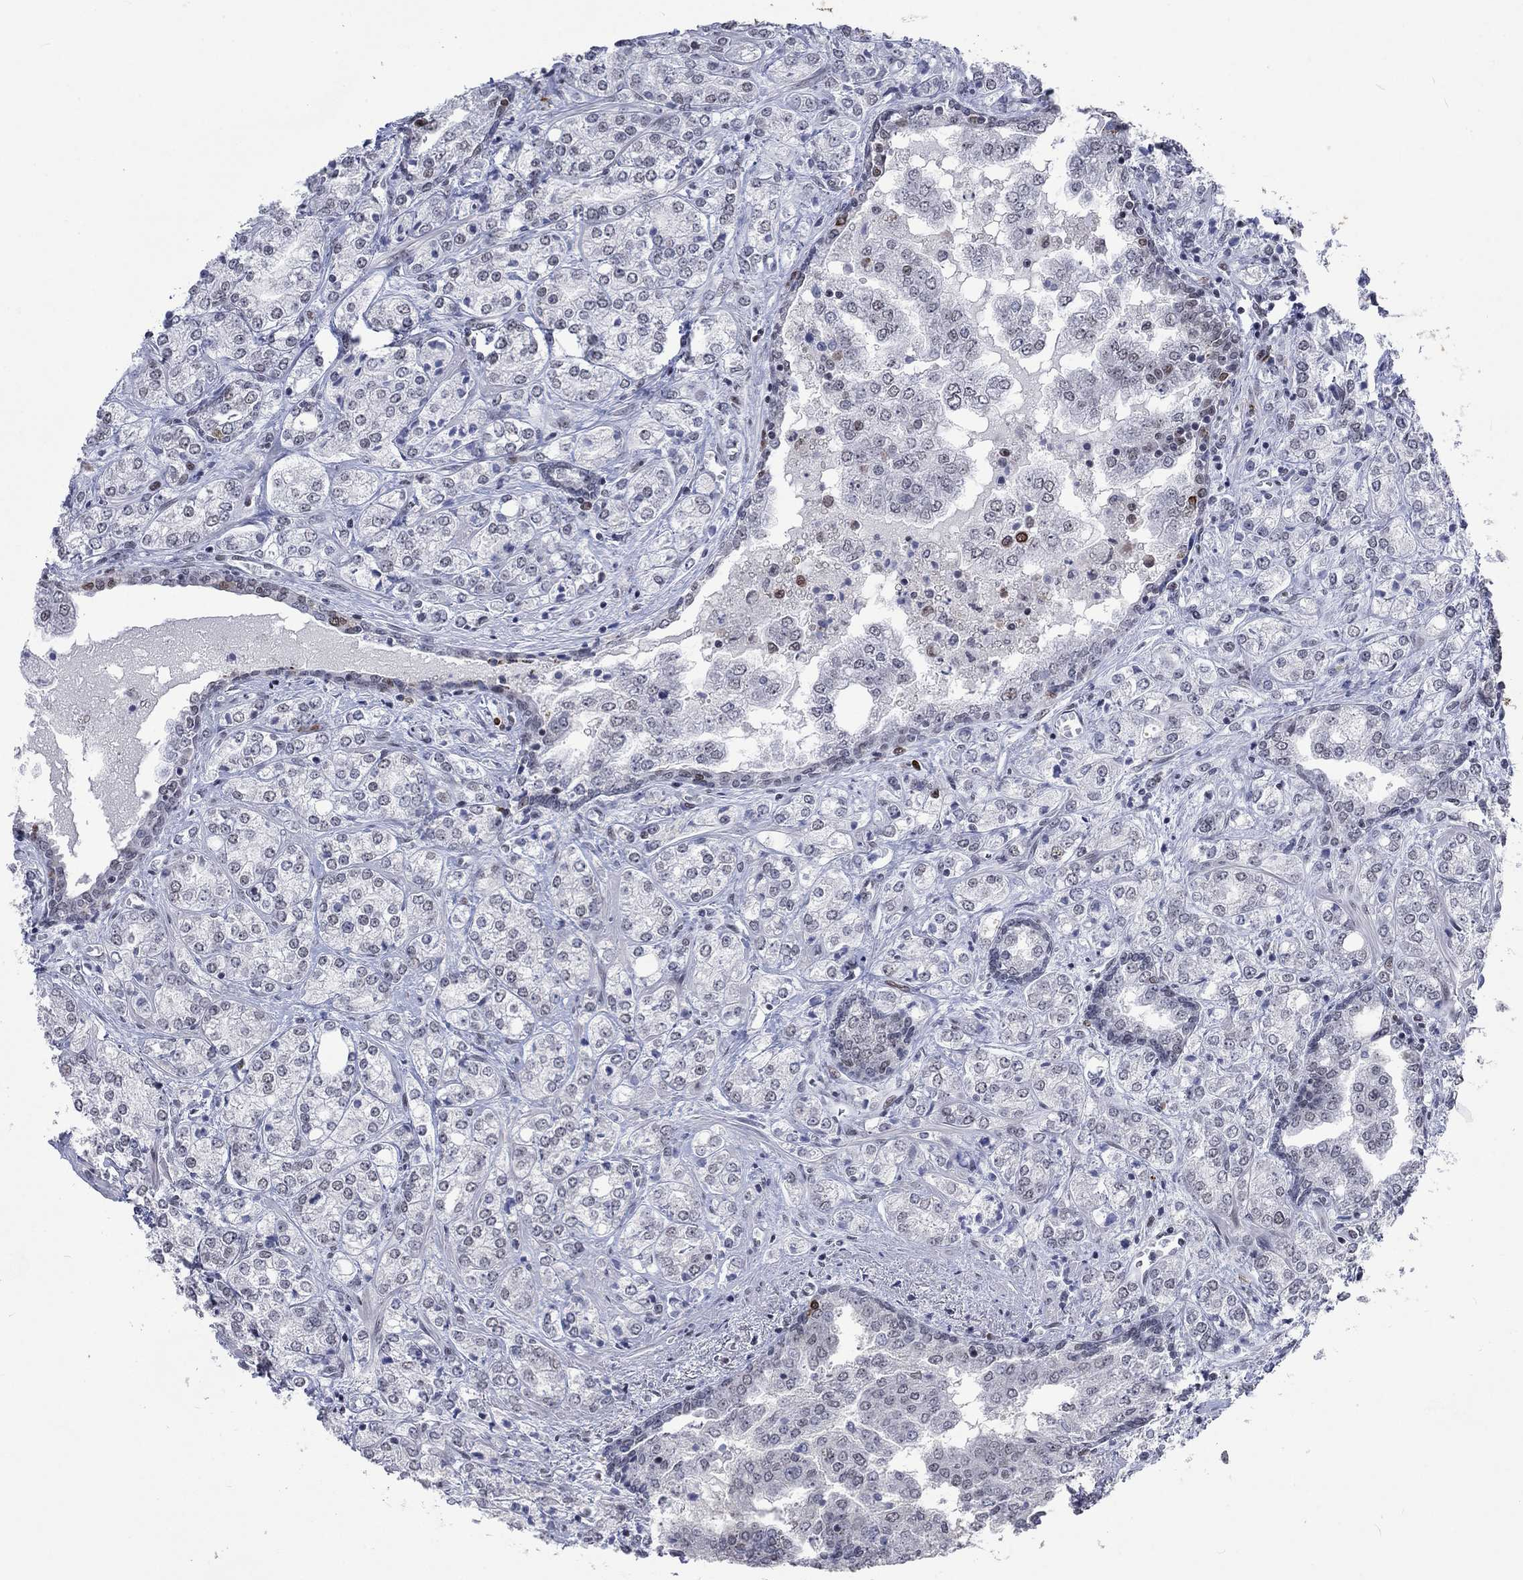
{"staining": {"intensity": "negative", "quantity": "none", "location": "none"}, "tissue": "prostate cancer", "cell_type": "Tumor cells", "image_type": "cancer", "snomed": [{"axis": "morphology", "description": "Adenocarcinoma, NOS"}, {"axis": "topography", "description": "Prostate and seminal vesicle, NOS"}, {"axis": "topography", "description": "Prostate"}], "caption": "Immunohistochemistry (IHC) histopathology image of neoplastic tissue: prostate cancer (adenocarcinoma) stained with DAB exhibits no significant protein staining in tumor cells.", "gene": "HCFC1", "patient": {"sex": "male", "age": 62}}